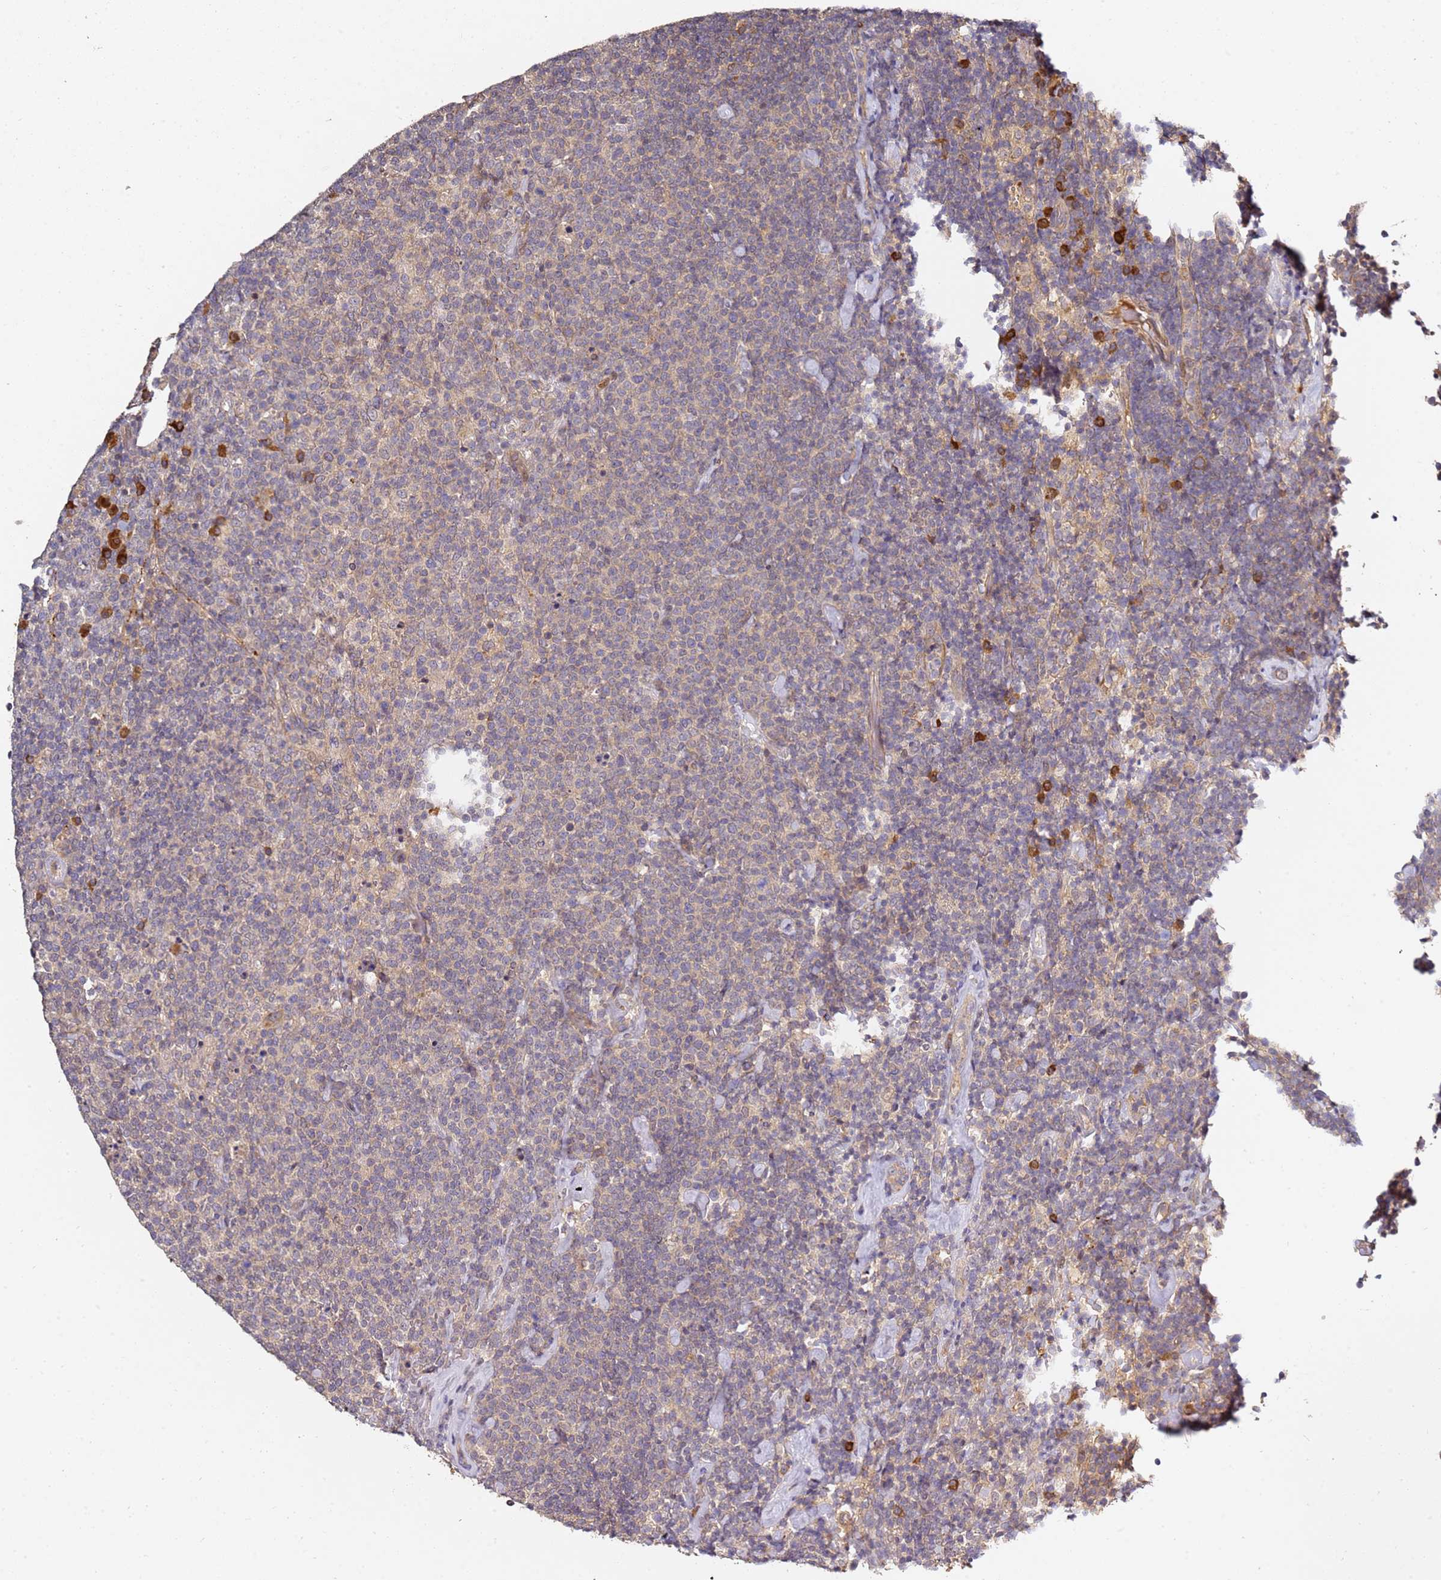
{"staining": {"intensity": "negative", "quantity": "none", "location": "none"}, "tissue": "lymphoma", "cell_type": "Tumor cells", "image_type": "cancer", "snomed": [{"axis": "morphology", "description": "Malignant lymphoma, non-Hodgkin's type, High grade"}, {"axis": "topography", "description": "Lymph node"}], "caption": "Tumor cells show no significant protein positivity in lymphoma.", "gene": "OSBPL2", "patient": {"sex": "male", "age": 61}}